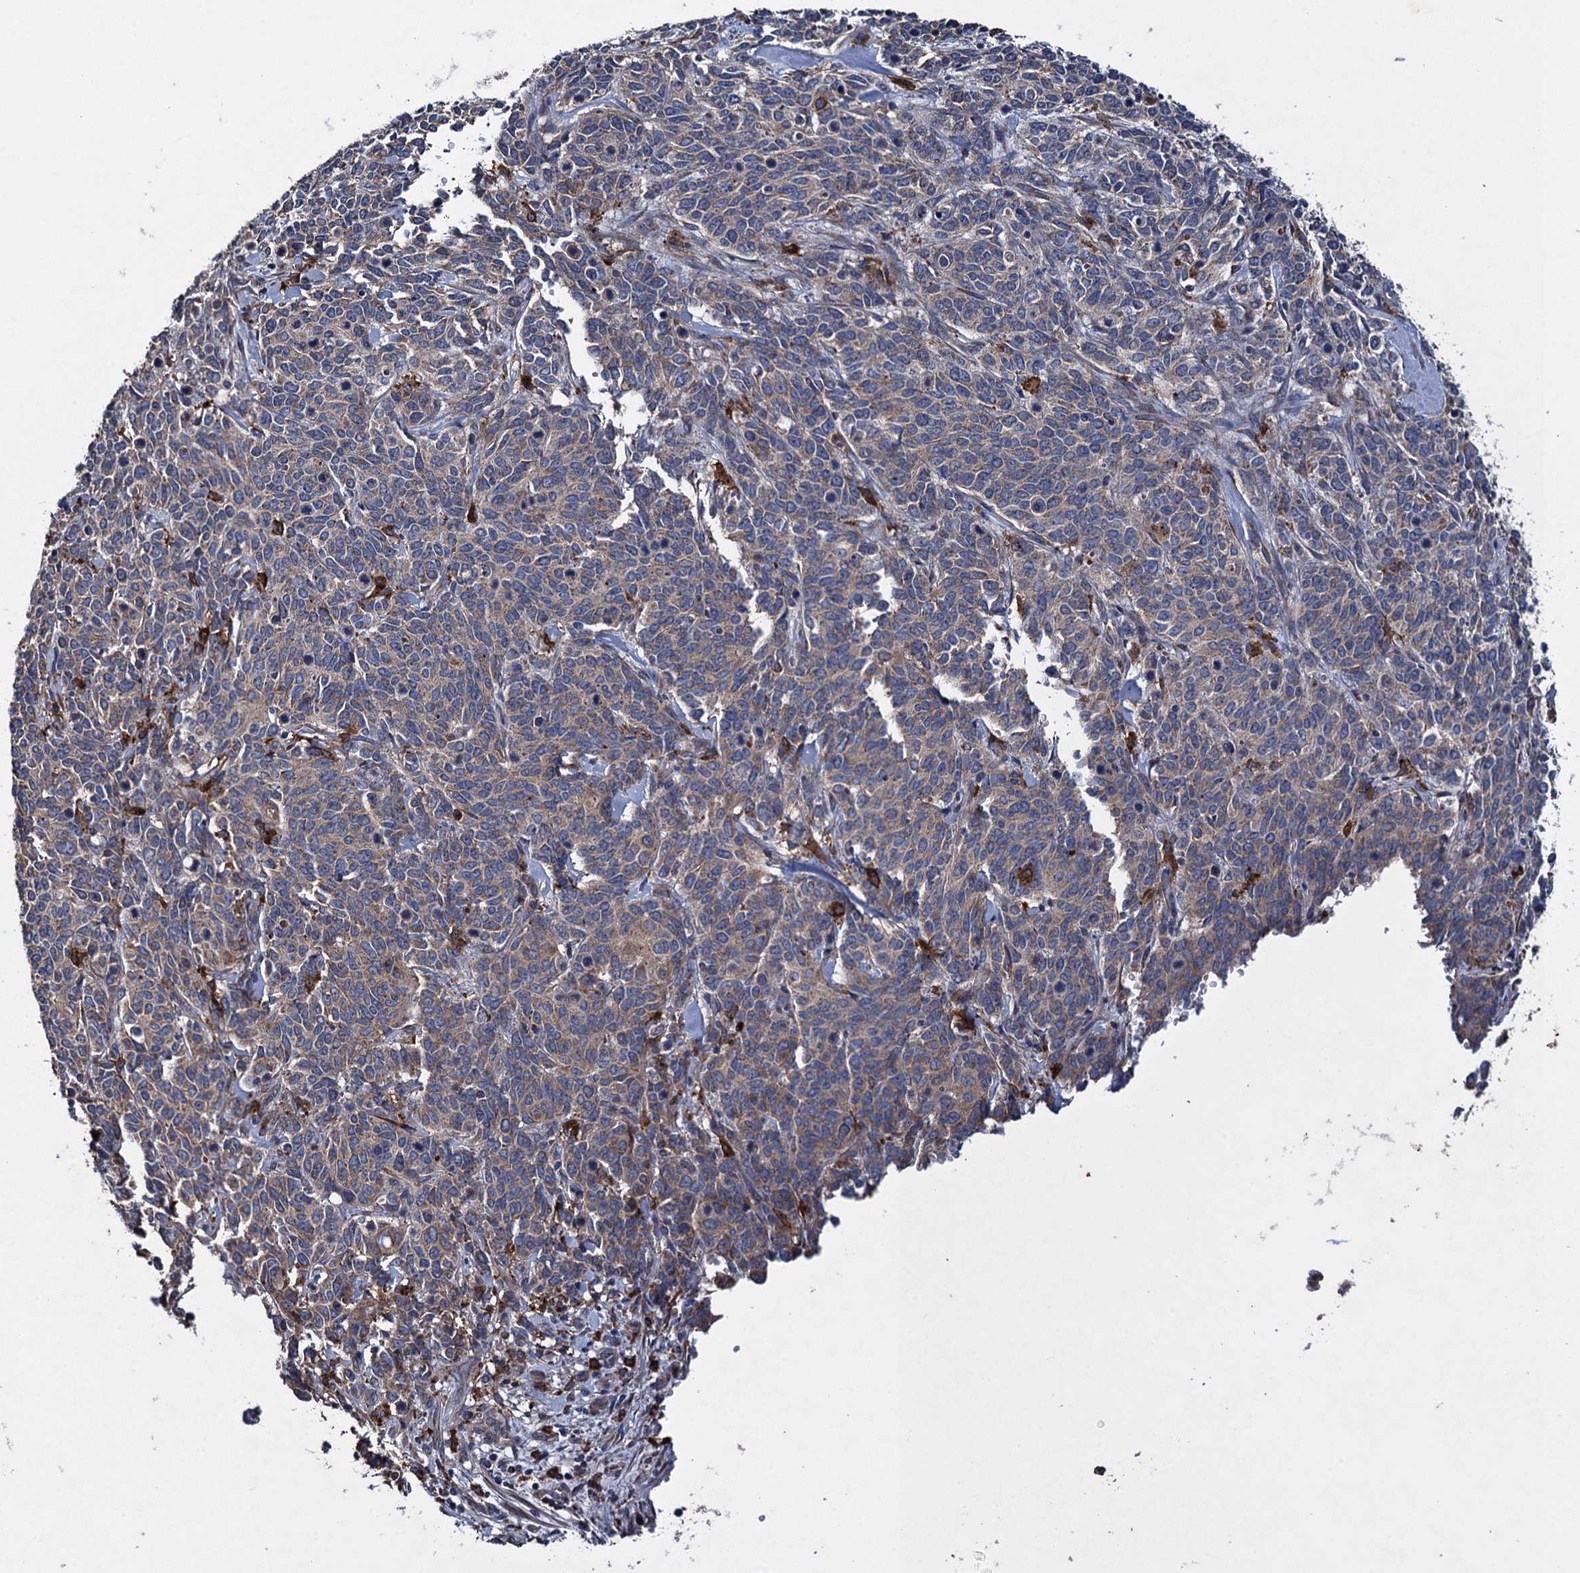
{"staining": {"intensity": "weak", "quantity": ">75%", "location": "cytoplasmic/membranous"}, "tissue": "cervical cancer", "cell_type": "Tumor cells", "image_type": "cancer", "snomed": [{"axis": "morphology", "description": "Squamous cell carcinoma, NOS"}, {"axis": "topography", "description": "Cervix"}], "caption": "Cervical cancer stained for a protein (brown) shows weak cytoplasmic/membranous positive positivity in about >75% of tumor cells.", "gene": "TXNDC11", "patient": {"sex": "female", "age": 60}}